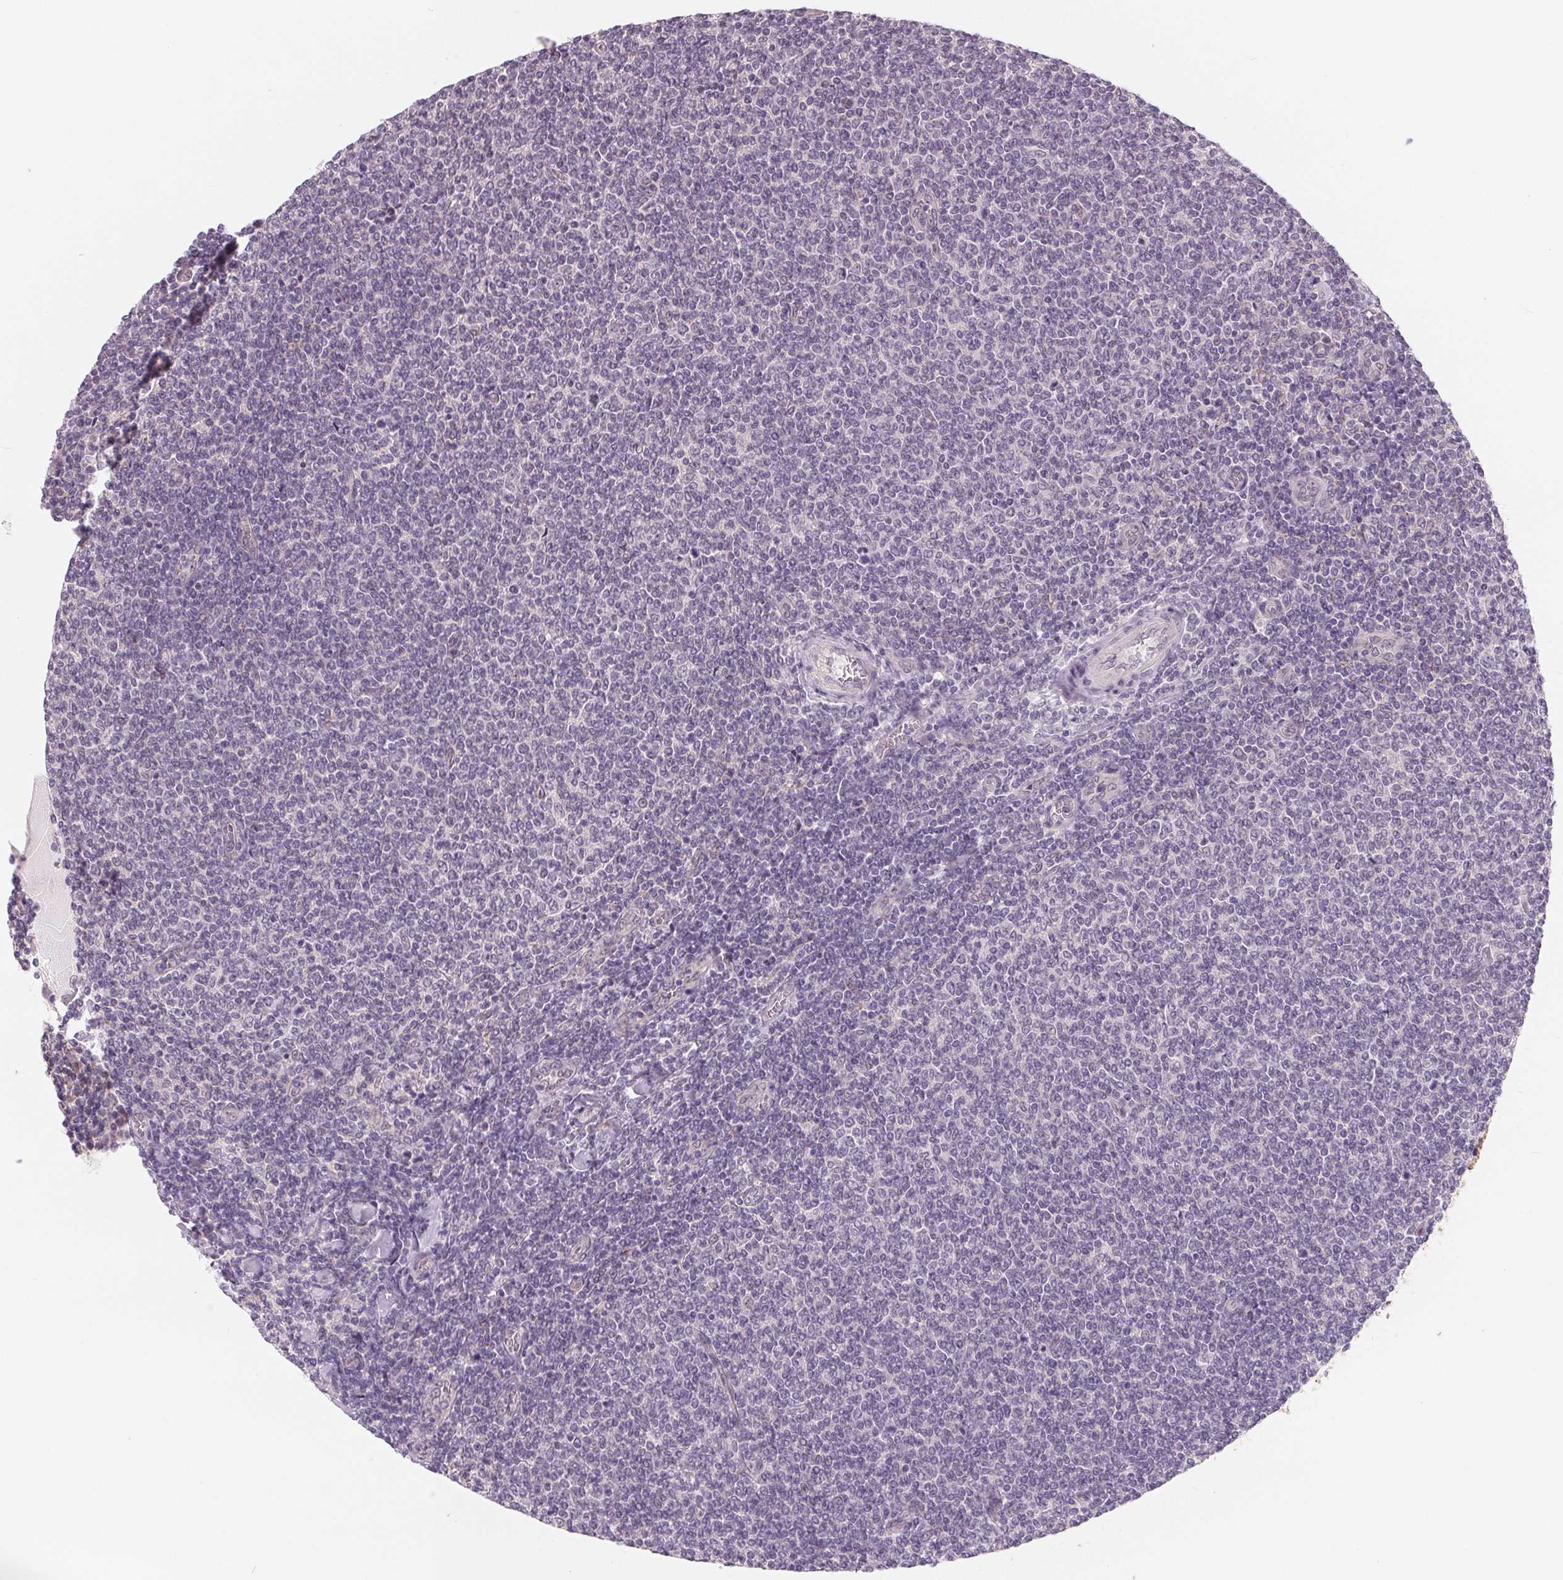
{"staining": {"intensity": "negative", "quantity": "none", "location": "none"}, "tissue": "lymphoma", "cell_type": "Tumor cells", "image_type": "cancer", "snomed": [{"axis": "morphology", "description": "Malignant lymphoma, non-Hodgkin's type, Low grade"}, {"axis": "topography", "description": "Lymph node"}], "caption": "Immunohistochemistry of lymphoma shows no staining in tumor cells.", "gene": "CFC1", "patient": {"sex": "male", "age": 52}}